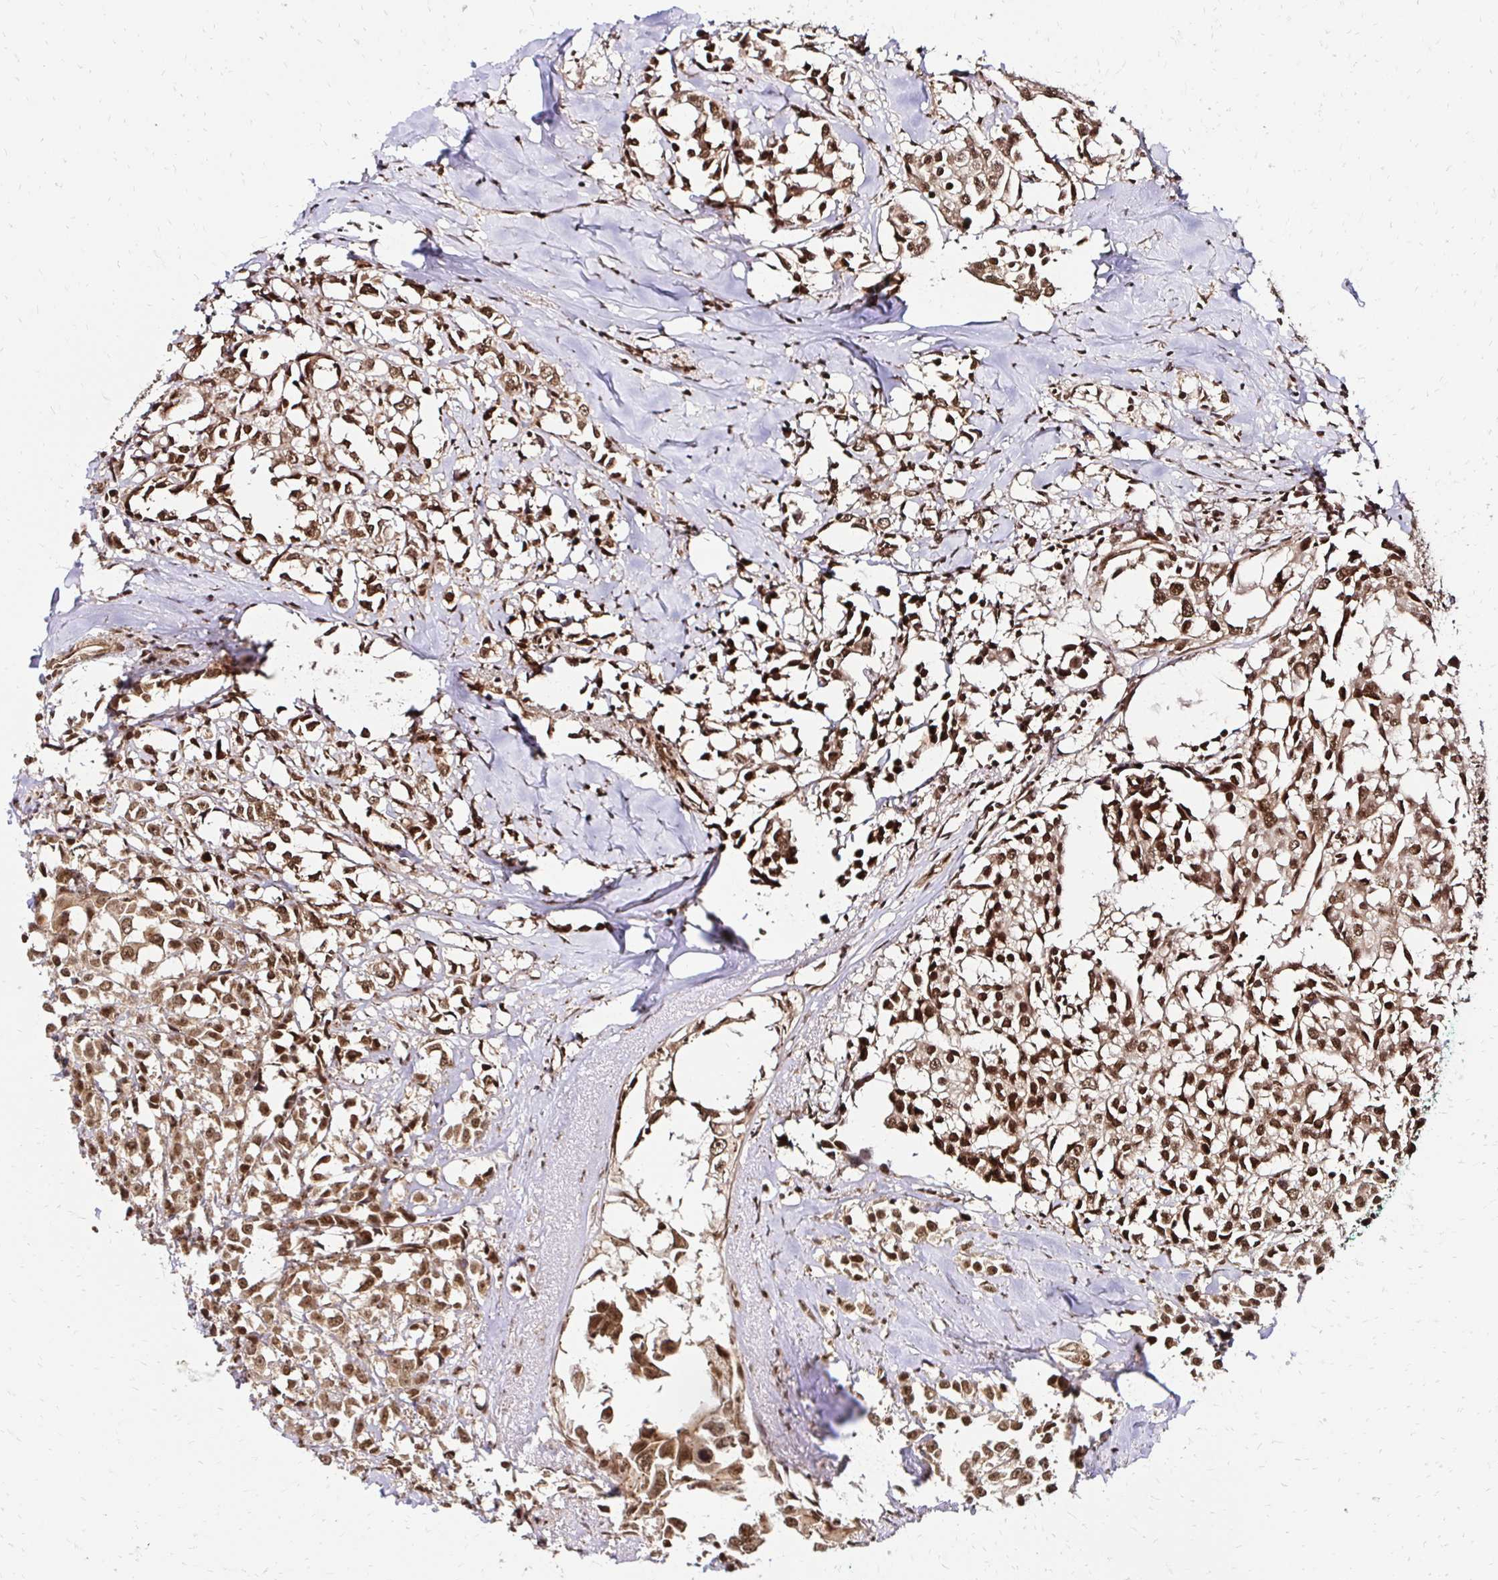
{"staining": {"intensity": "moderate", "quantity": ">75%", "location": "cytoplasmic/membranous,nuclear"}, "tissue": "breast cancer", "cell_type": "Tumor cells", "image_type": "cancer", "snomed": [{"axis": "morphology", "description": "Duct carcinoma"}, {"axis": "topography", "description": "Breast"}], "caption": "Brown immunohistochemical staining in human breast intraductal carcinoma shows moderate cytoplasmic/membranous and nuclear expression in approximately >75% of tumor cells.", "gene": "GLYR1", "patient": {"sex": "female", "age": 80}}